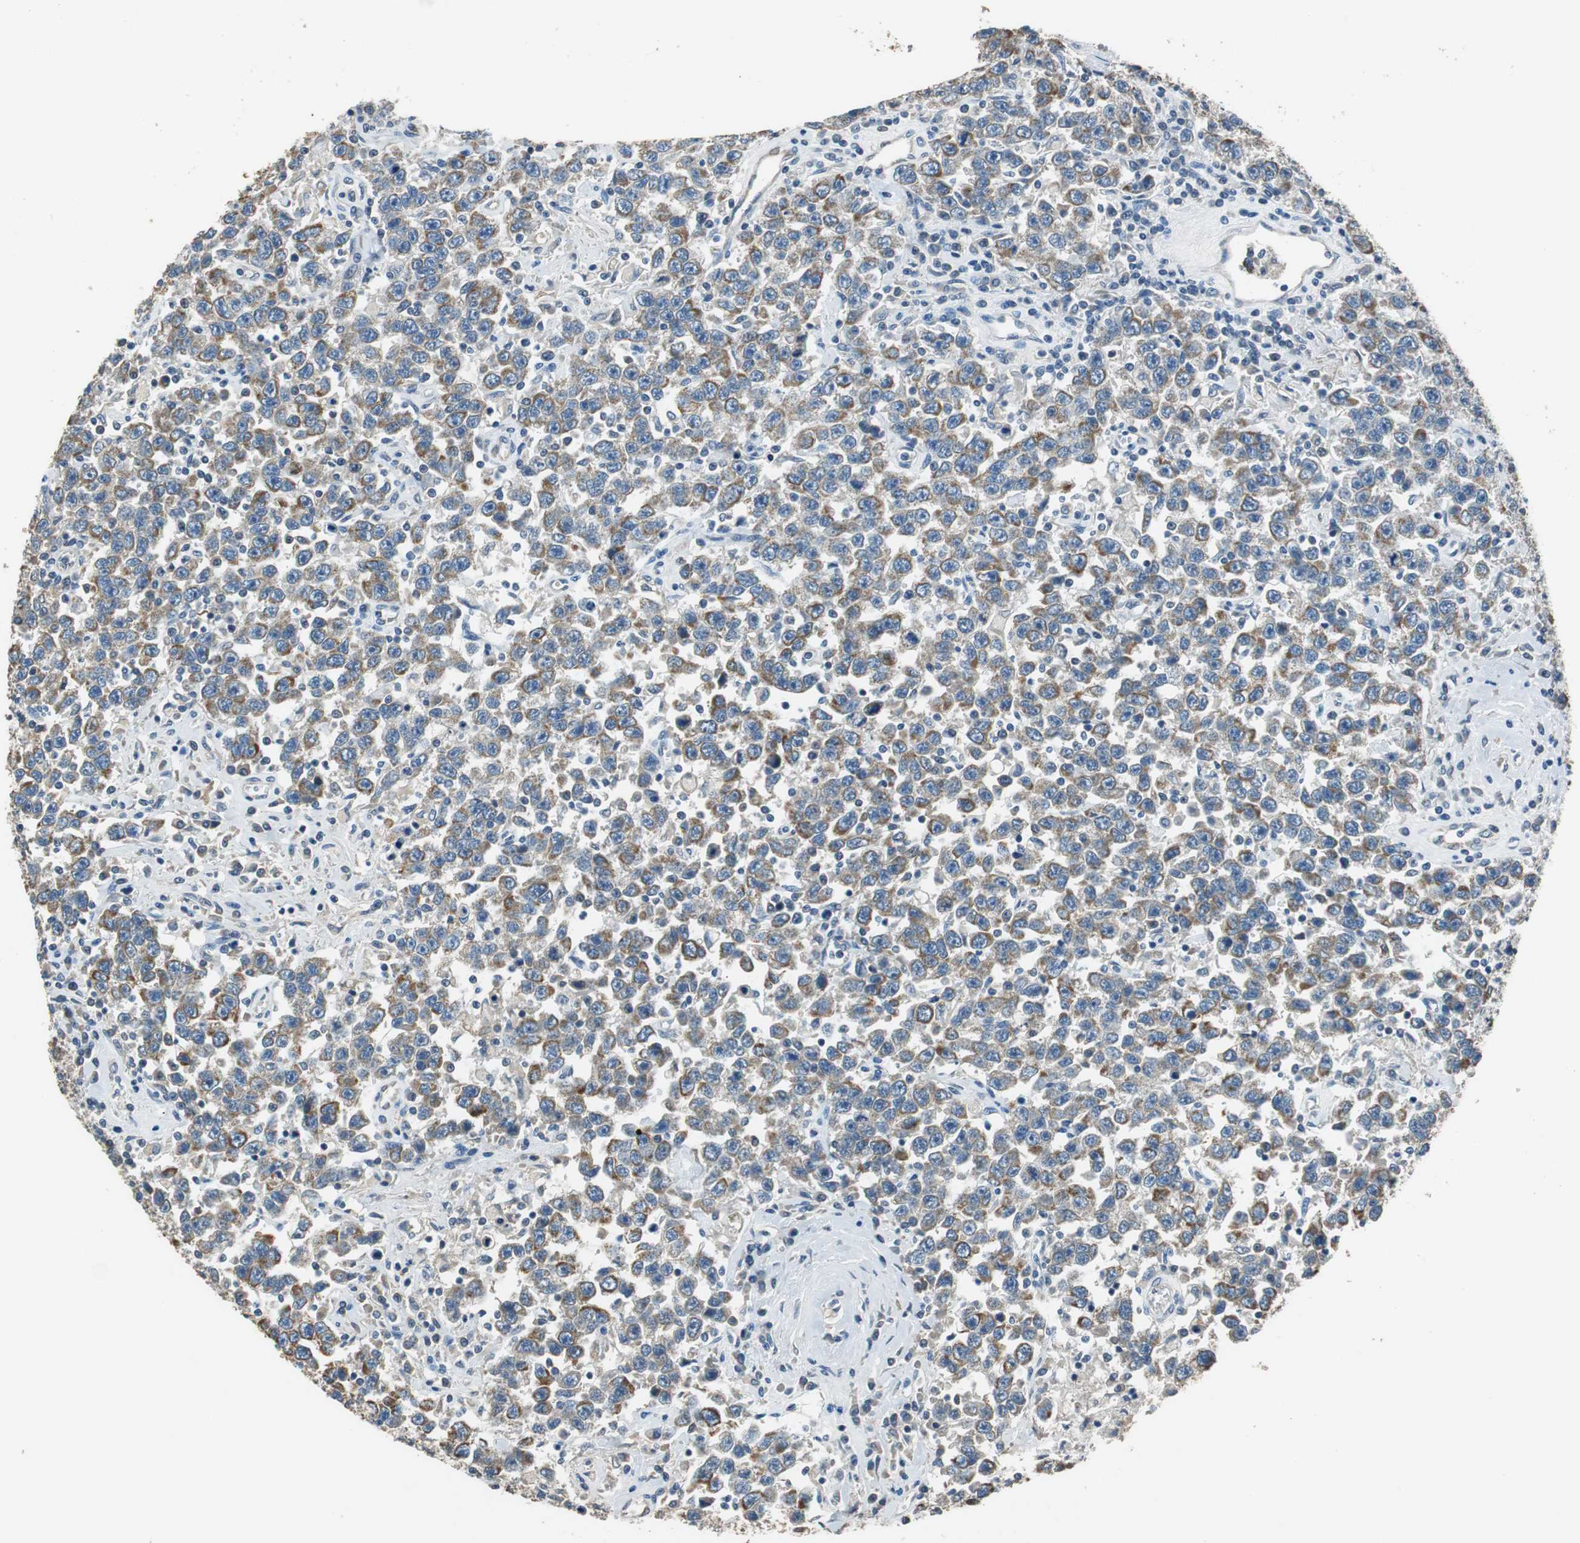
{"staining": {"intensity": "moderate", "quantity": ">75%", "location": "cytoplasmic/membranous"}, "tissue": "testis cancer", "cell_type": "Tumor cells", "image_type": "cancer", "snomed": [{"axis": "morphology", "description": "Seminoma, NOS"}, {"axis": "topography", "description": "Testis"}], "caption": "Brown immunohistochemical staining in testis cancer (seminoma) demonstrates moderate cytoplasmic/membranous positivity in approximately >75% of tumor cells.", "gene": "ALDH4A1", "patient": {"sex": "male", "age": 41}}